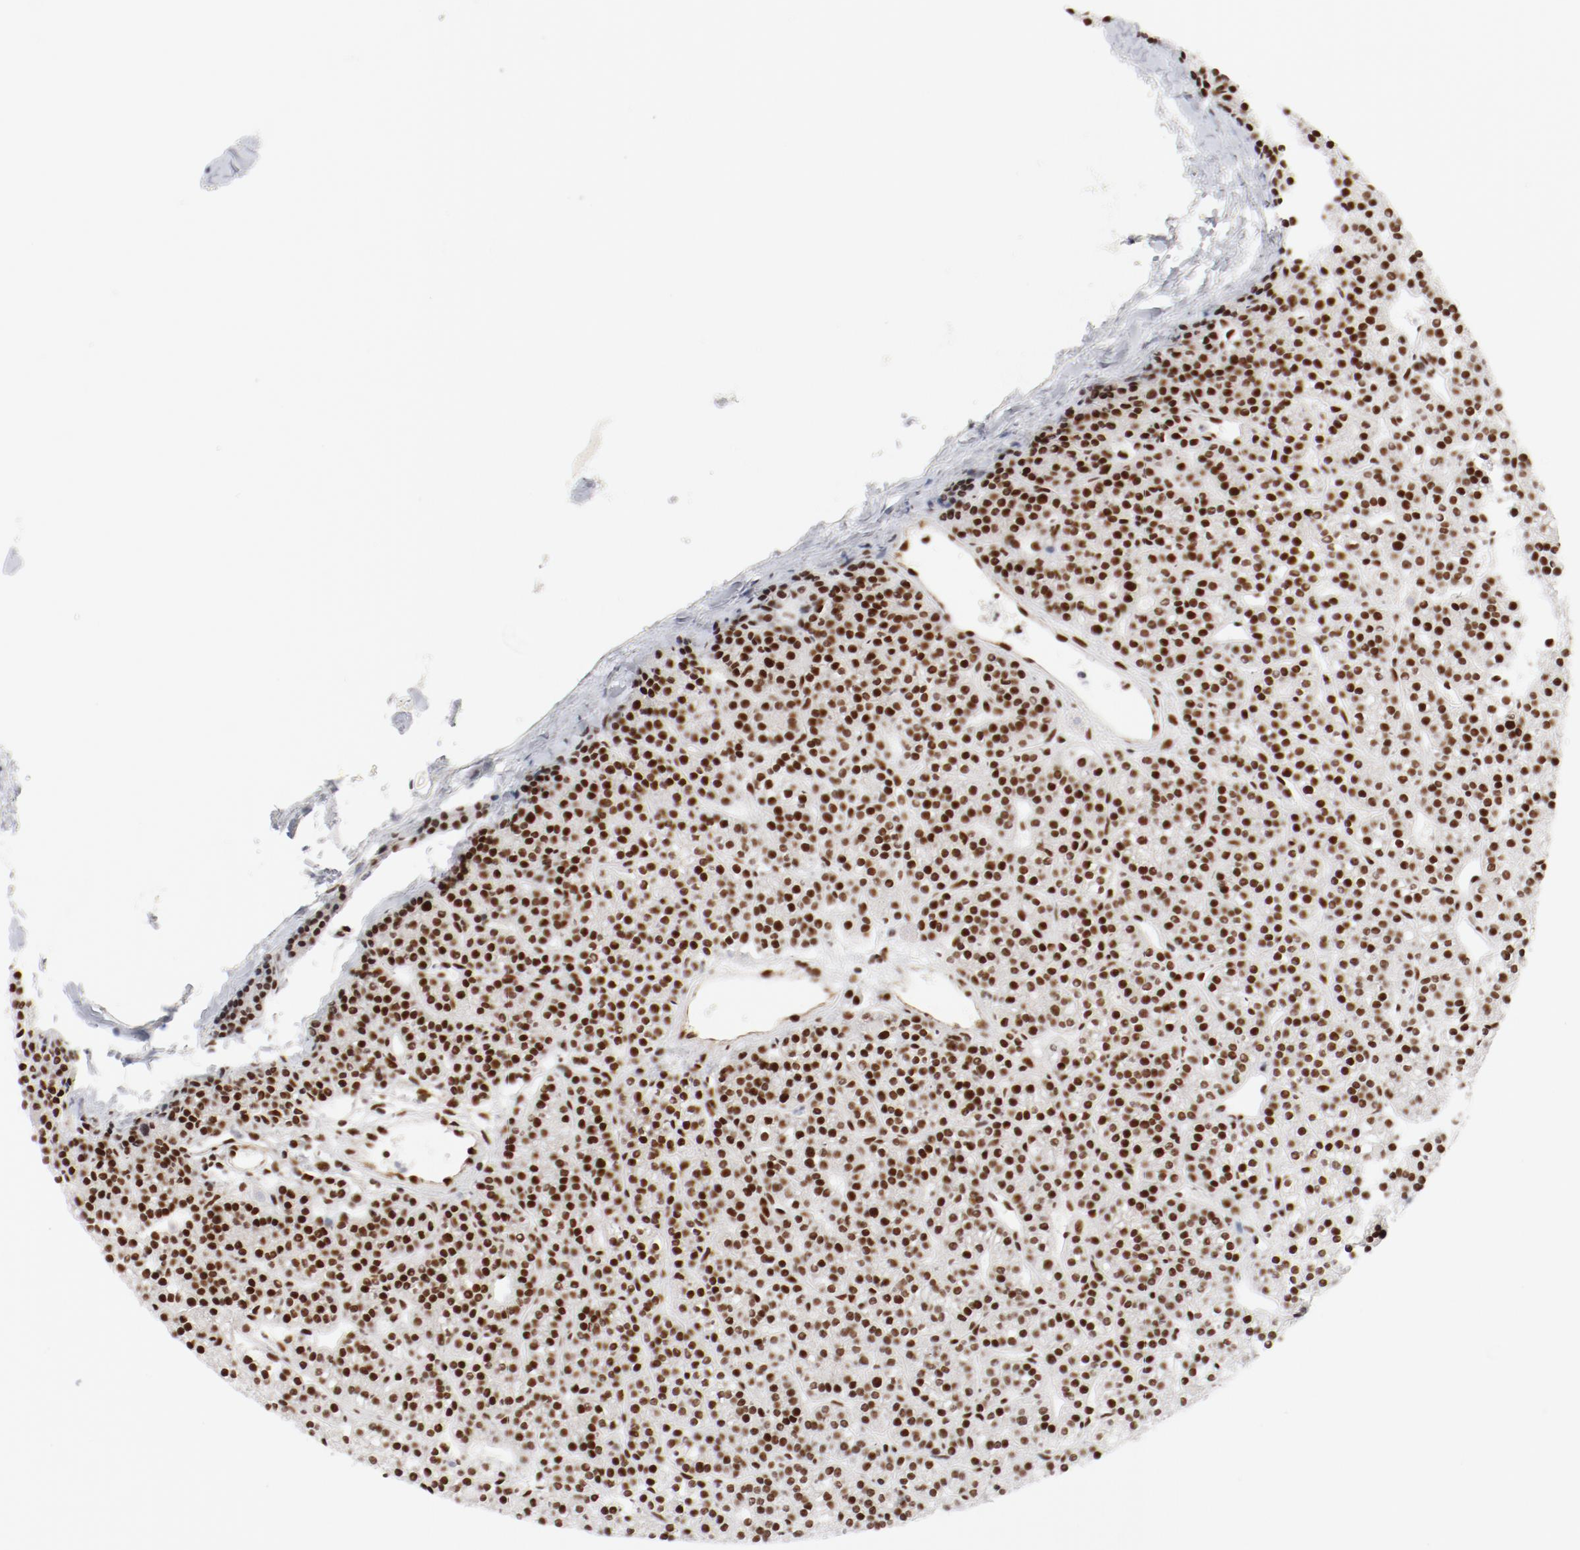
{"staining": {"intensity": "strong", "quantity": ">75%", "location": "nuclear"}, "tissue": "parathyroid gland", "cell_type": "Glandular cells", "image_type": "normal", "snomed": [{"axis": "morphology", "description": "Normal tissue, NOS"}, {"axis": "topography", "description": "Parathyroid gland"}], "caption": "This histopathology image demonstrates immunohistochemistry staining of normal human parathyroid gland, with high strong nuclear expression in about >75% of glandular cells.", "gene": "CTBP1", "patient": {"sex": "female", "age": 50}}